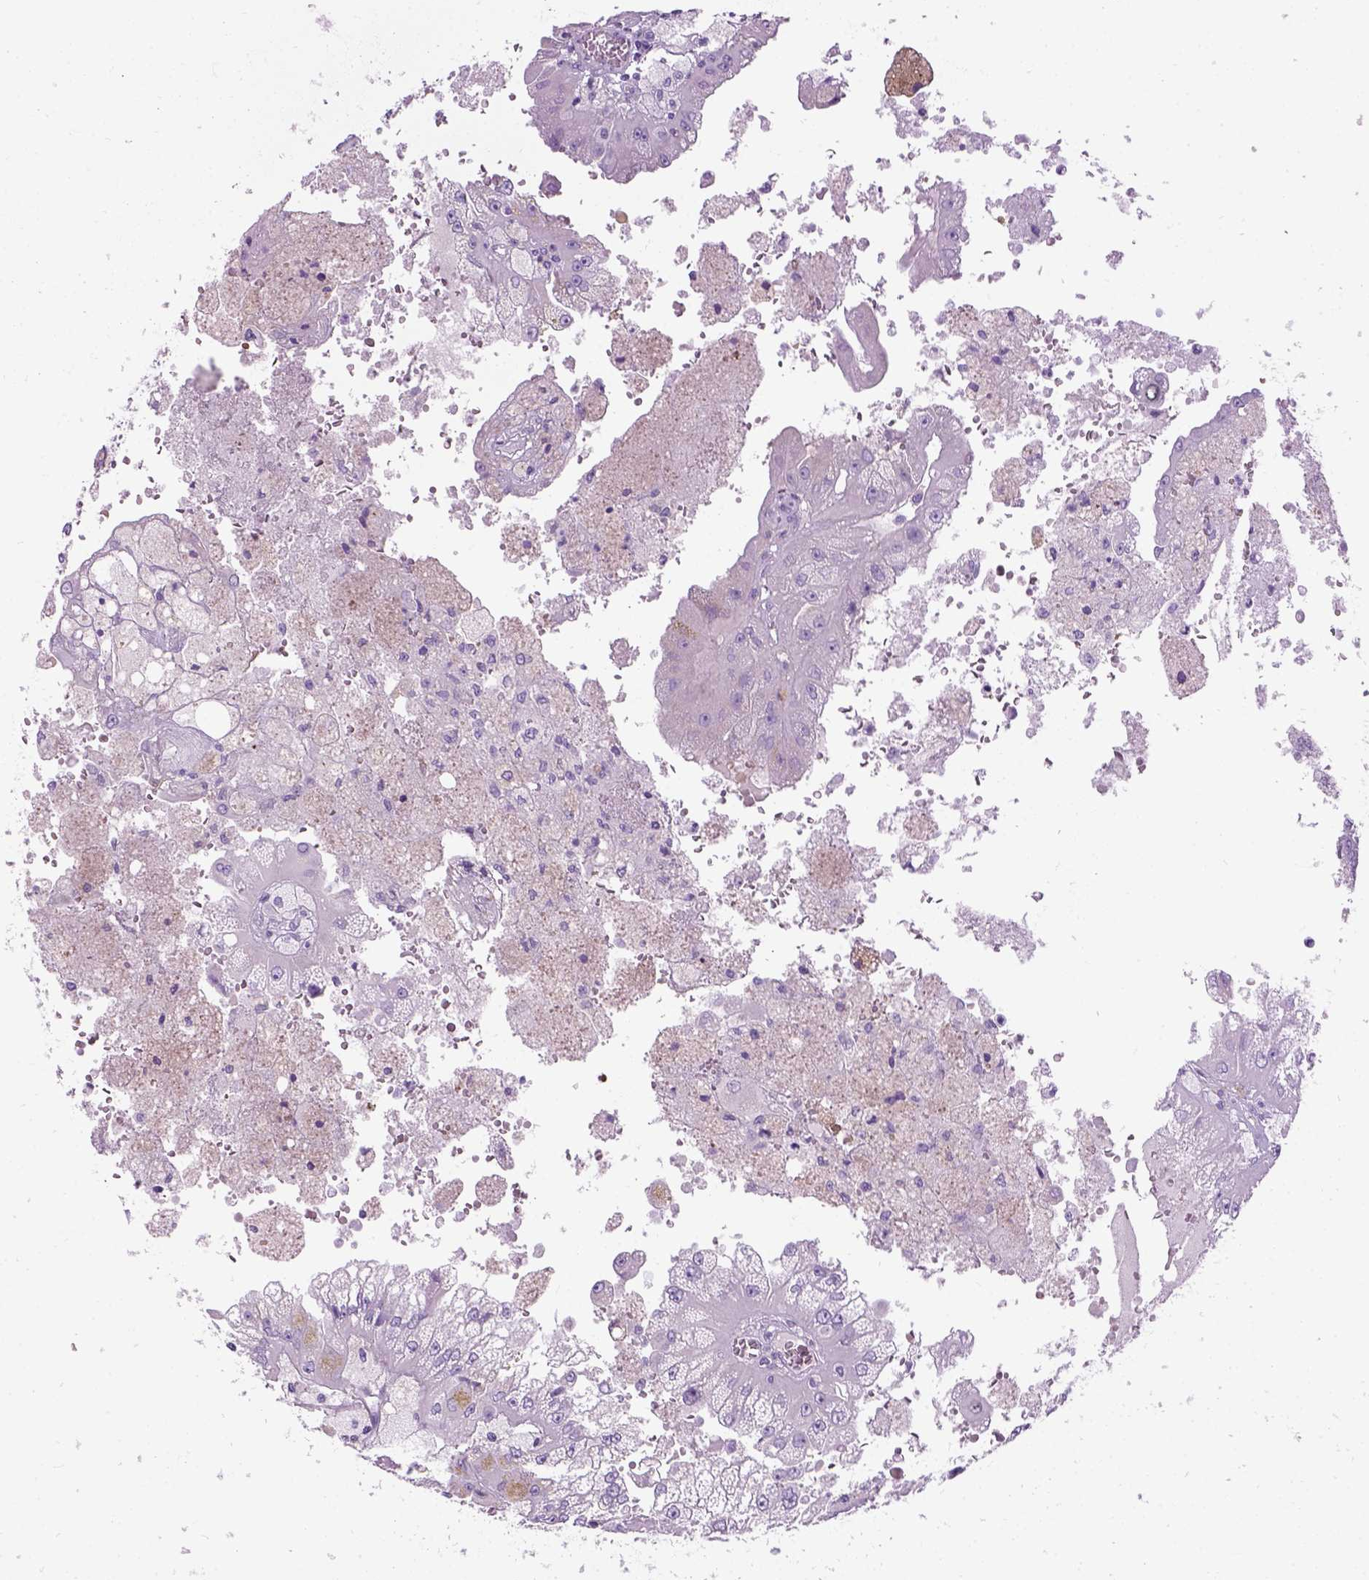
{"staining": {"intensity": "negative", "quantity": "none", "location": "none"}, "tissue": "renal cancer", "cell_type": "Tumor cells", "image_type": "cancer", "snomed": [{"axis": "morphology", "description": "Adenocarcinoma, NOS"}, {"axis": "topography", "description": "Kidney"}], "caption": "IHC micrograph of renal cancer stained for a protein (brown), which shows no expression in tumor cells.", "gene": "GABRB2", "patient": {"sex": "male", "age": 58}}